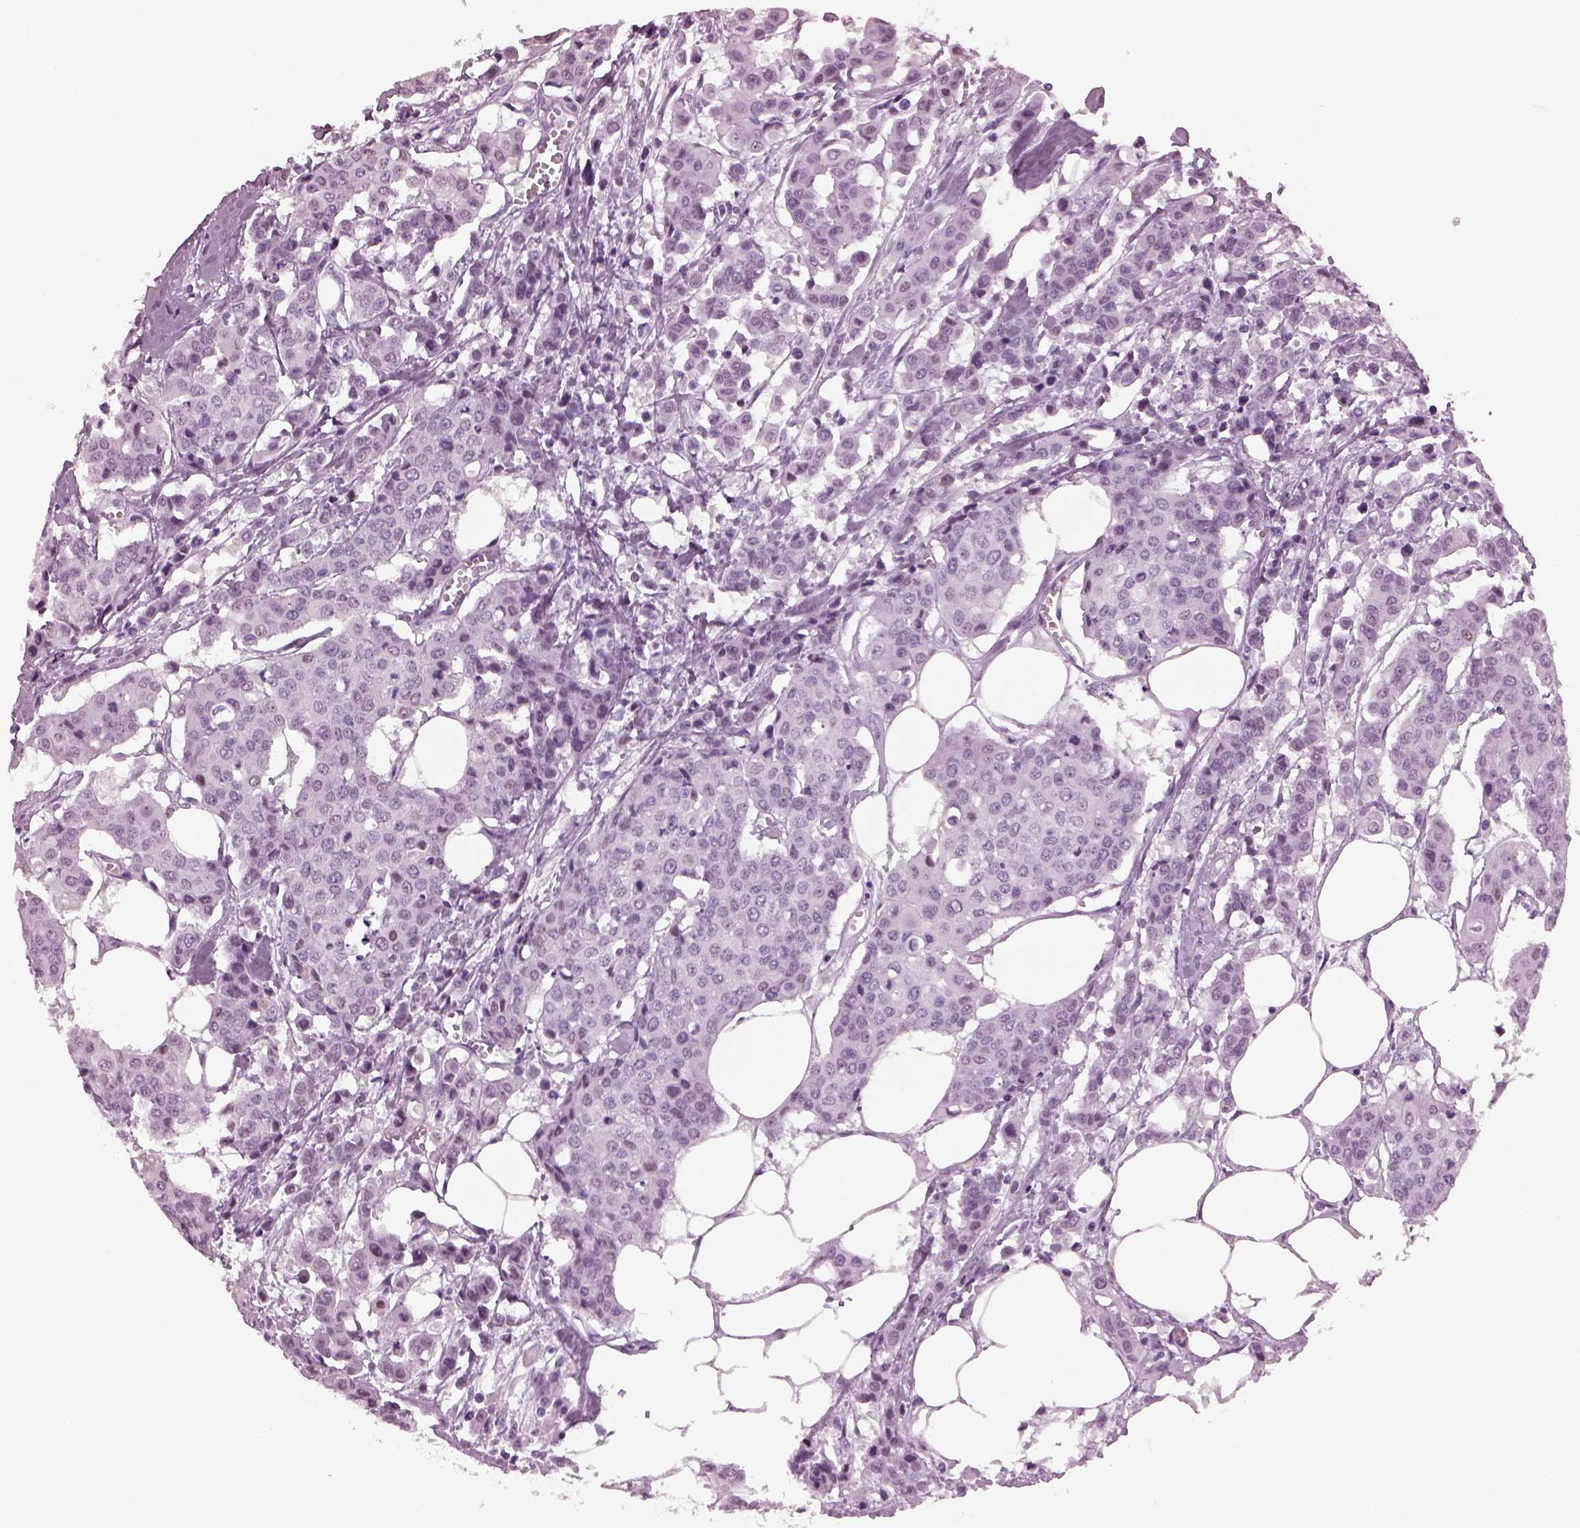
{"staining": {"intensity": "negative", "quantity": "none", "location": "none"}, "tissue": "carcinoid", "cell_type": "Tumor cells", "image_type": "cancer", "snomed": [{"axis": "morphology", "description": "Carcinoid, malignant, NOS"}, {"axis": "topography", "description": "Colon"}], "caption": "High power microscopy histopathology image of an immunohistochemistry (IHC) histopathology image of carcinoid (malignant), revealing no significant positivity in tumor cells.", "gene": "KRTAP3-2", "patient": {"sex": "male", "age": 81}}